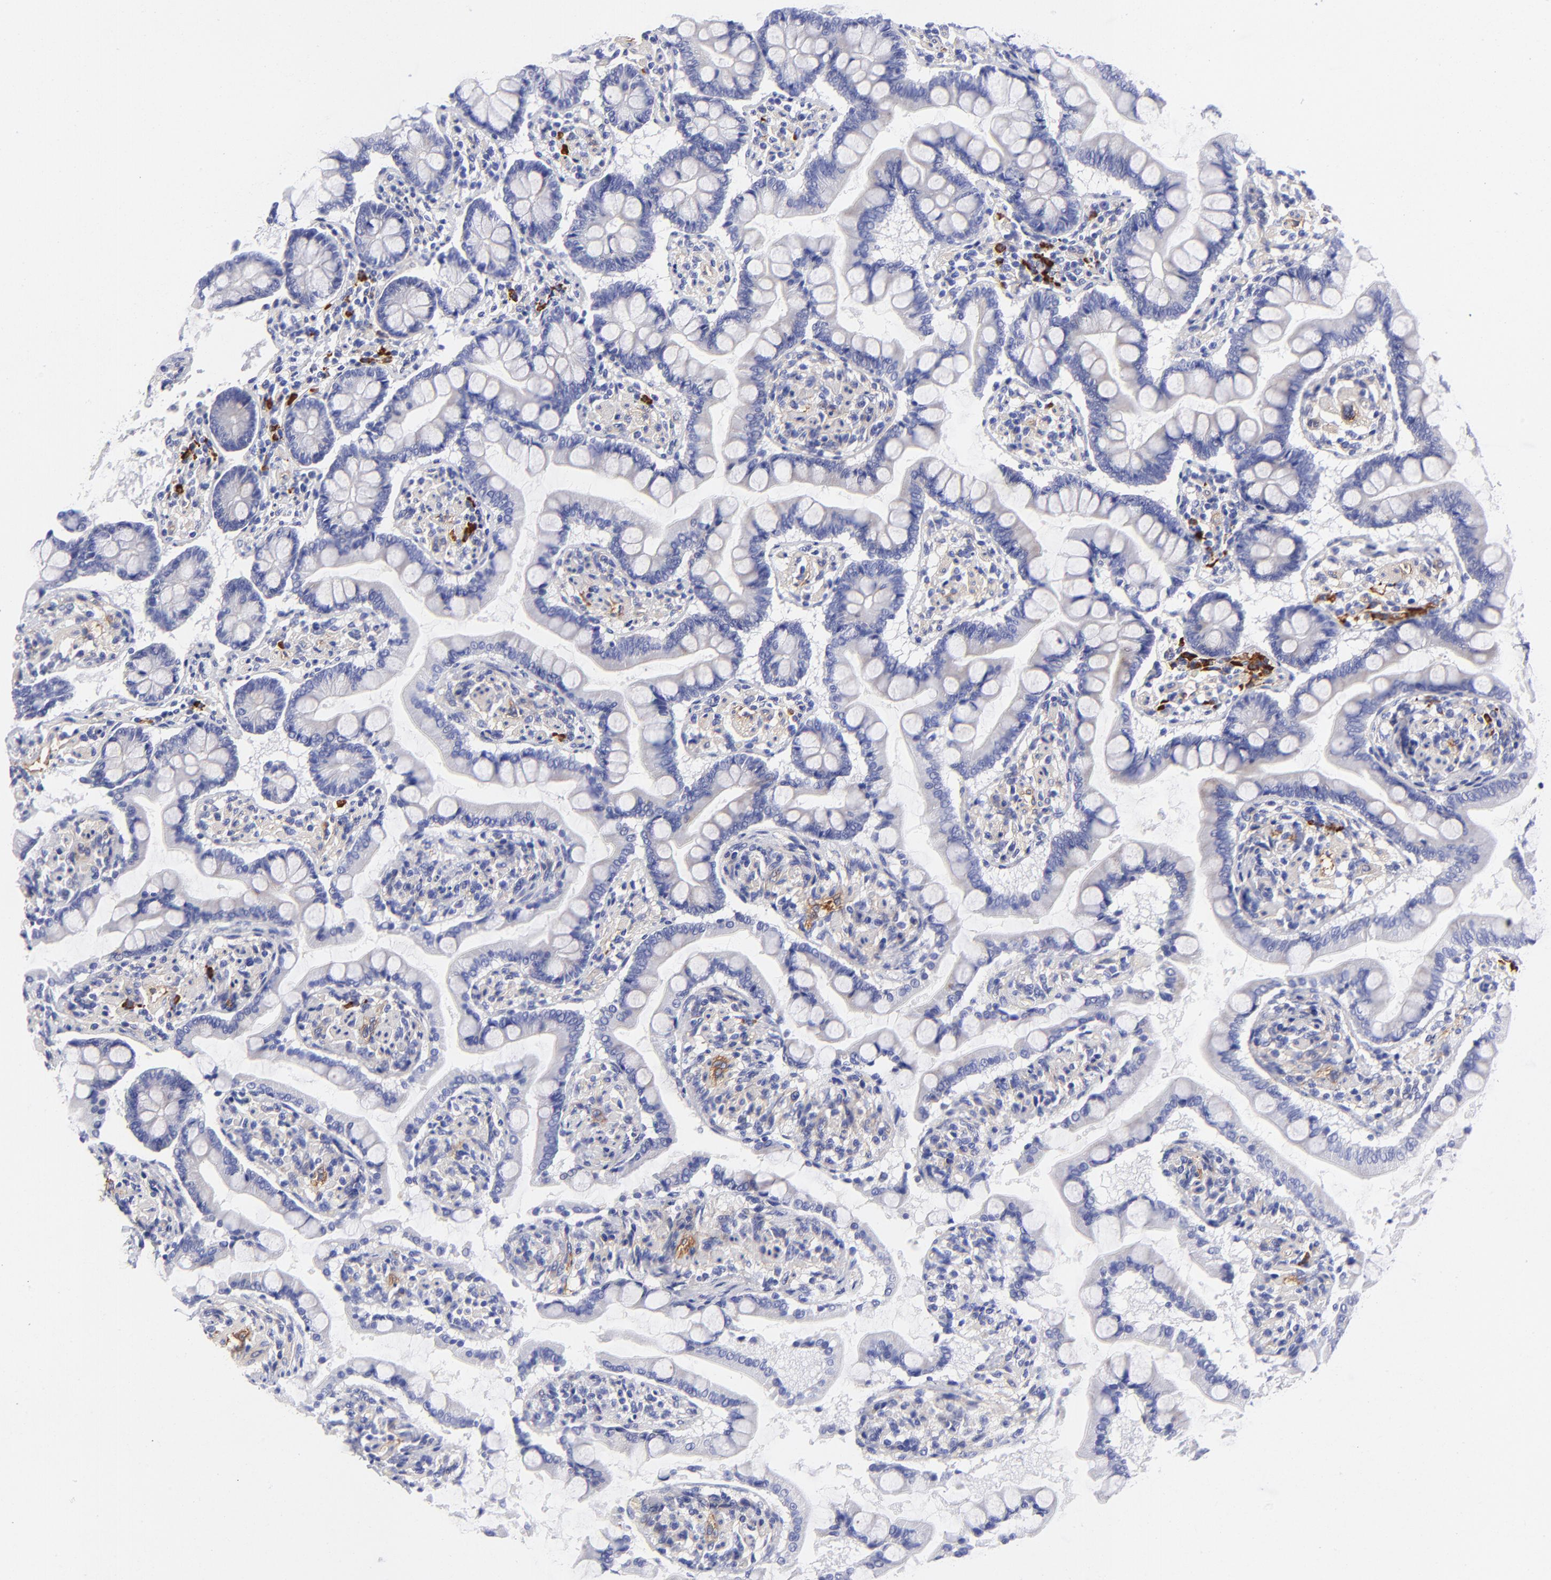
{"staining": {"intensity": "negative", "quantity": "none", "location": "none"}, "tissue": "small intestine", "cell_type": "Glandular cells", "image_type": "normal", "snomed": [{"axis": "morphology", "description": "Normal tissue, NOS"}, {"axis": "topography", "description": "Small intestine"}], "caption": "A high-resolution photomicrograph shows immunohistochemistry (IHC) staining of unremarkable small intestine, which displays no significant expression in glandular cells.", "gene": "PPFIBP1", "patient": {"sex": "male", "age": 41}}